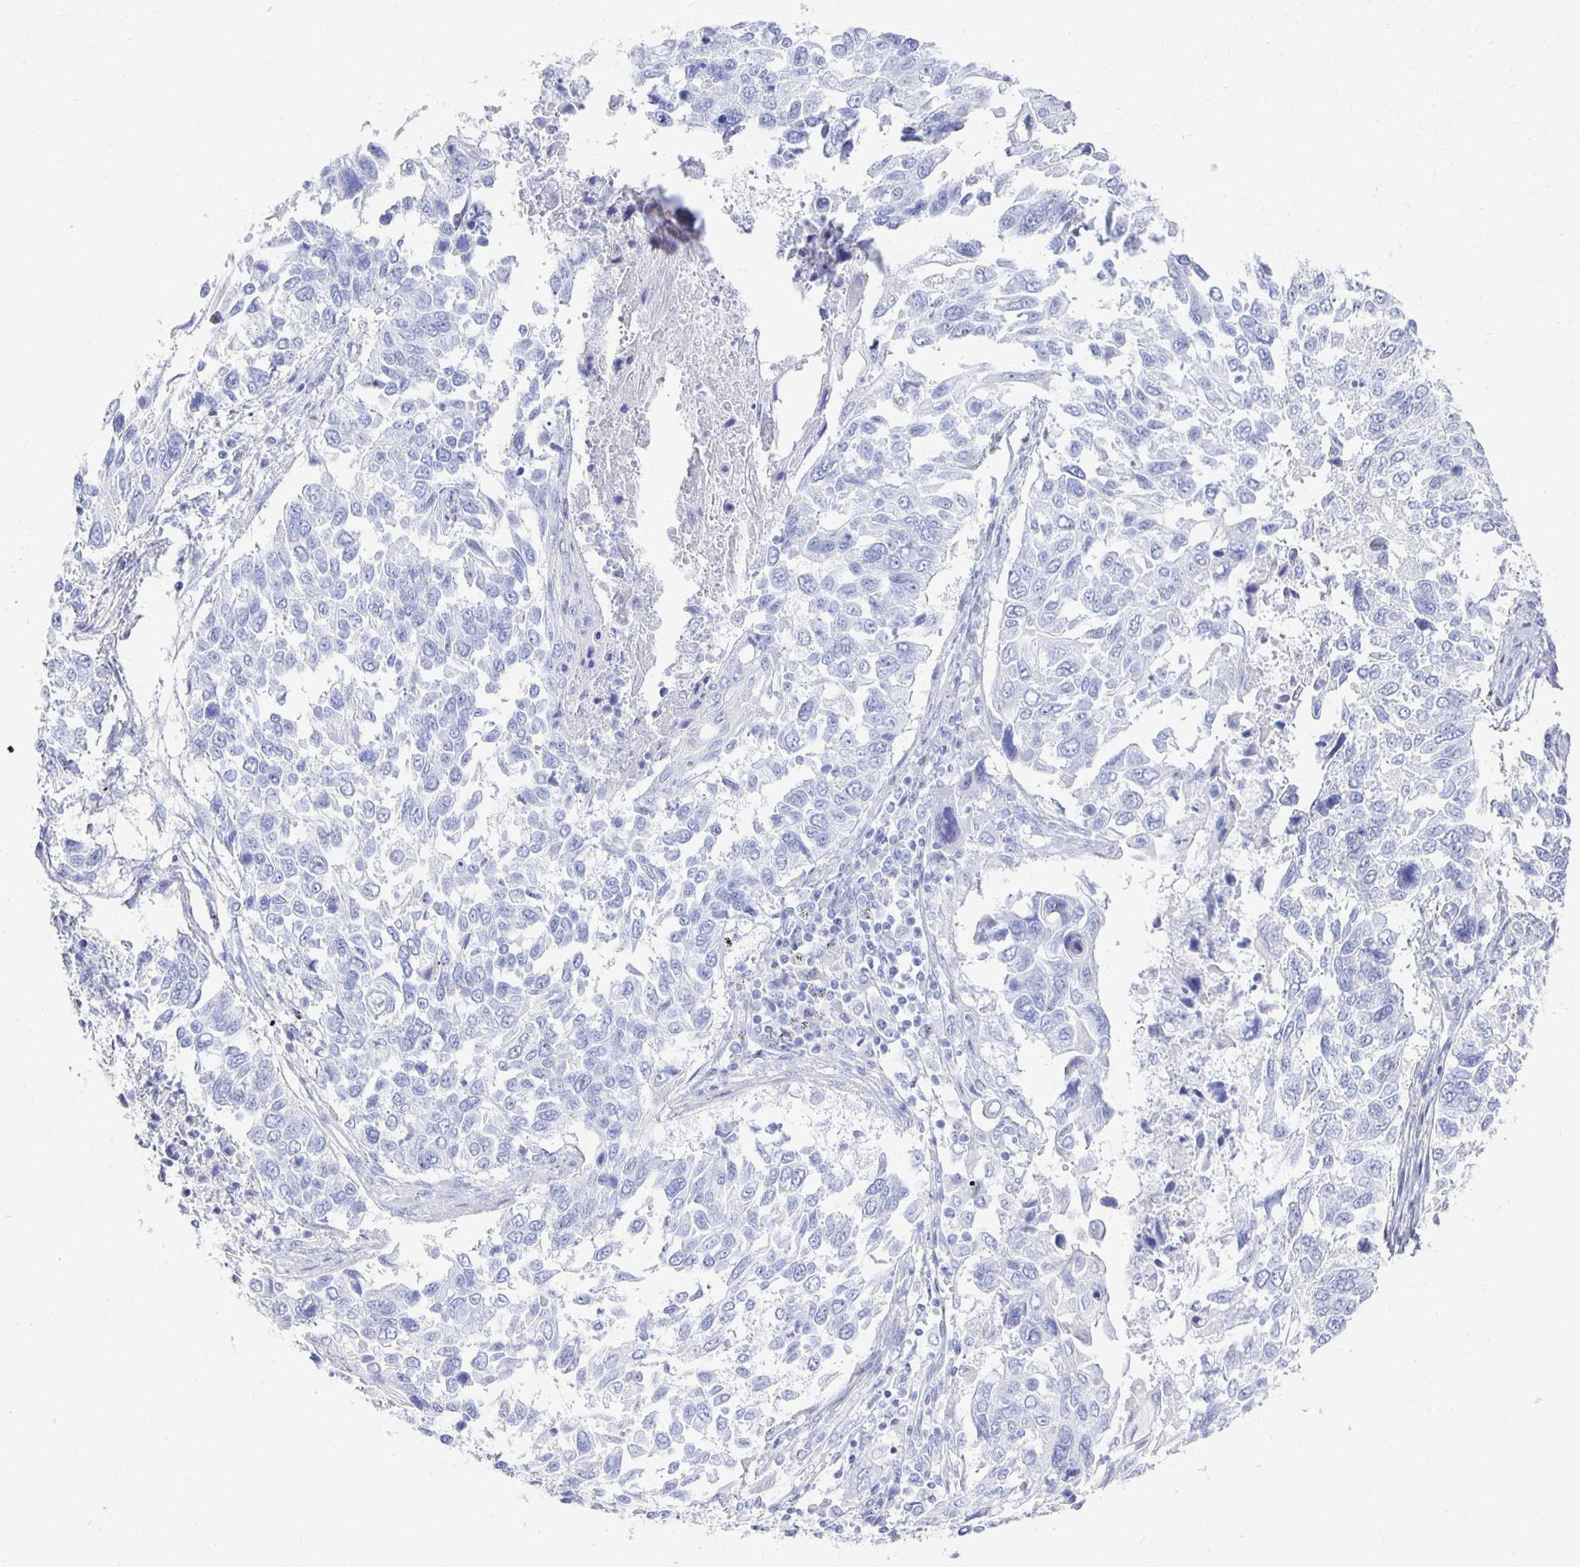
{"staining": {"intensity": "negative", "quantity": "none", "location": "none"}, "tissue": "lung cancer", "cell_type": "Tumor cells", "image_type": "cancer", "snomed": [{"axis": "morphology", "description": "Squamous cell carcinoma, NOS"}, {"axis": "topography", "description": "Lung"}], "caption": "A histopathology image of lung cancer stained for a protein demonstrates no brown staining in tumor cells. (DAB immunohistochemistry with hematoxylin counter stain).", "gene": "PRDM7", "patient": {"sex": "male", "age": 62}}